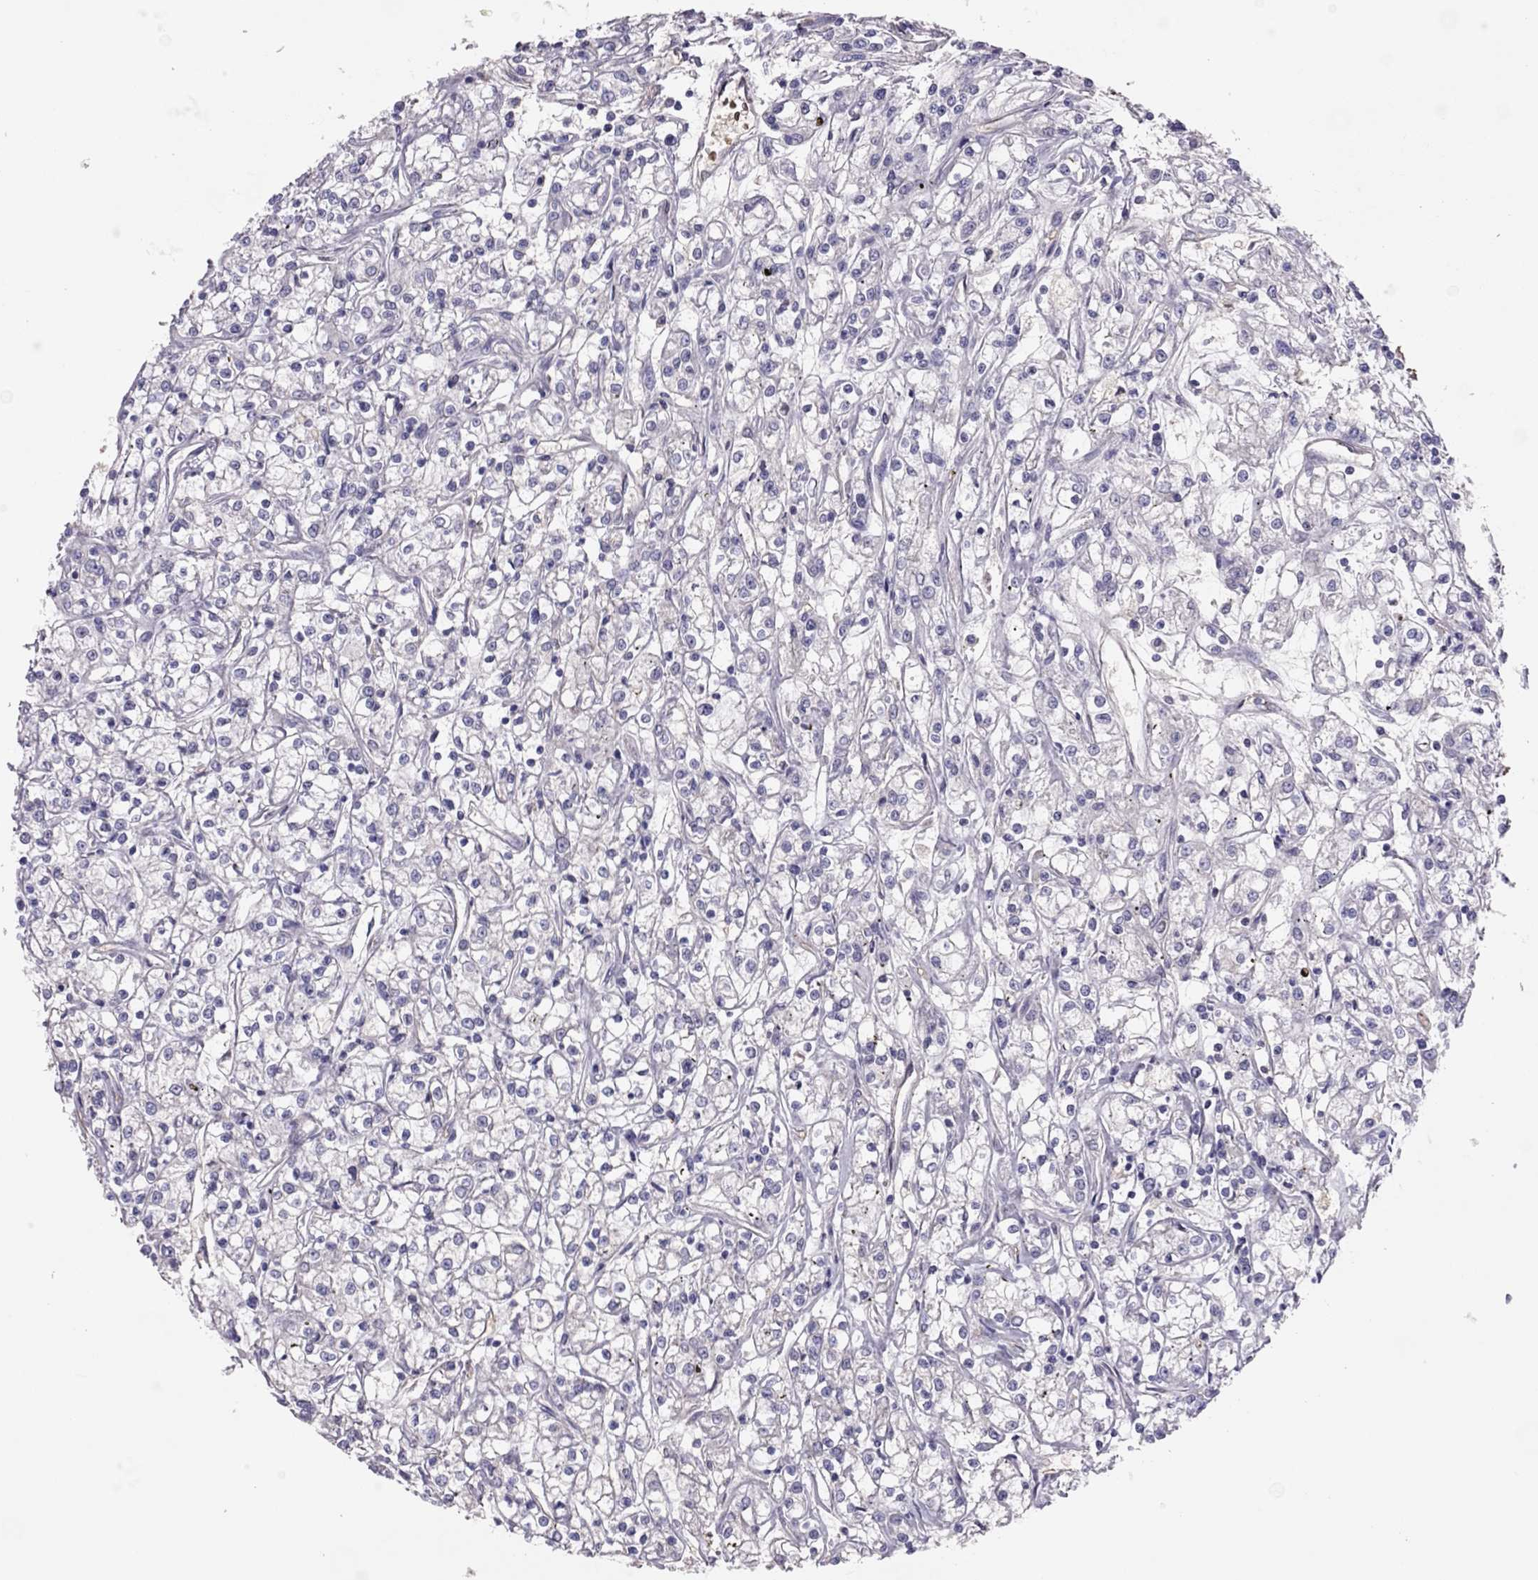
{"staining": {"intensity": "negative", "quantity": "none", "location": "none"}, "tissue": "renal cancer", "cell_type": "Tumor cells", "image_type": "cancer", "snomed": [{"axis": "morphology", "description": "Adenocarcinoma, NOS"}, {"axis": "topography", "description": "Kidney"}], "caption": "Immunohistochemistry (IHC) of human adenocarcinoma (renal) reveals no expression in tumor cells. The staining was performed using DAB to visualize the protein expression in brown, while the nuclei were stained in blue with hematoxylin (Magnification: 20x).", "gene": "RHD", "patient": {"sex": "female", "age": 59}}